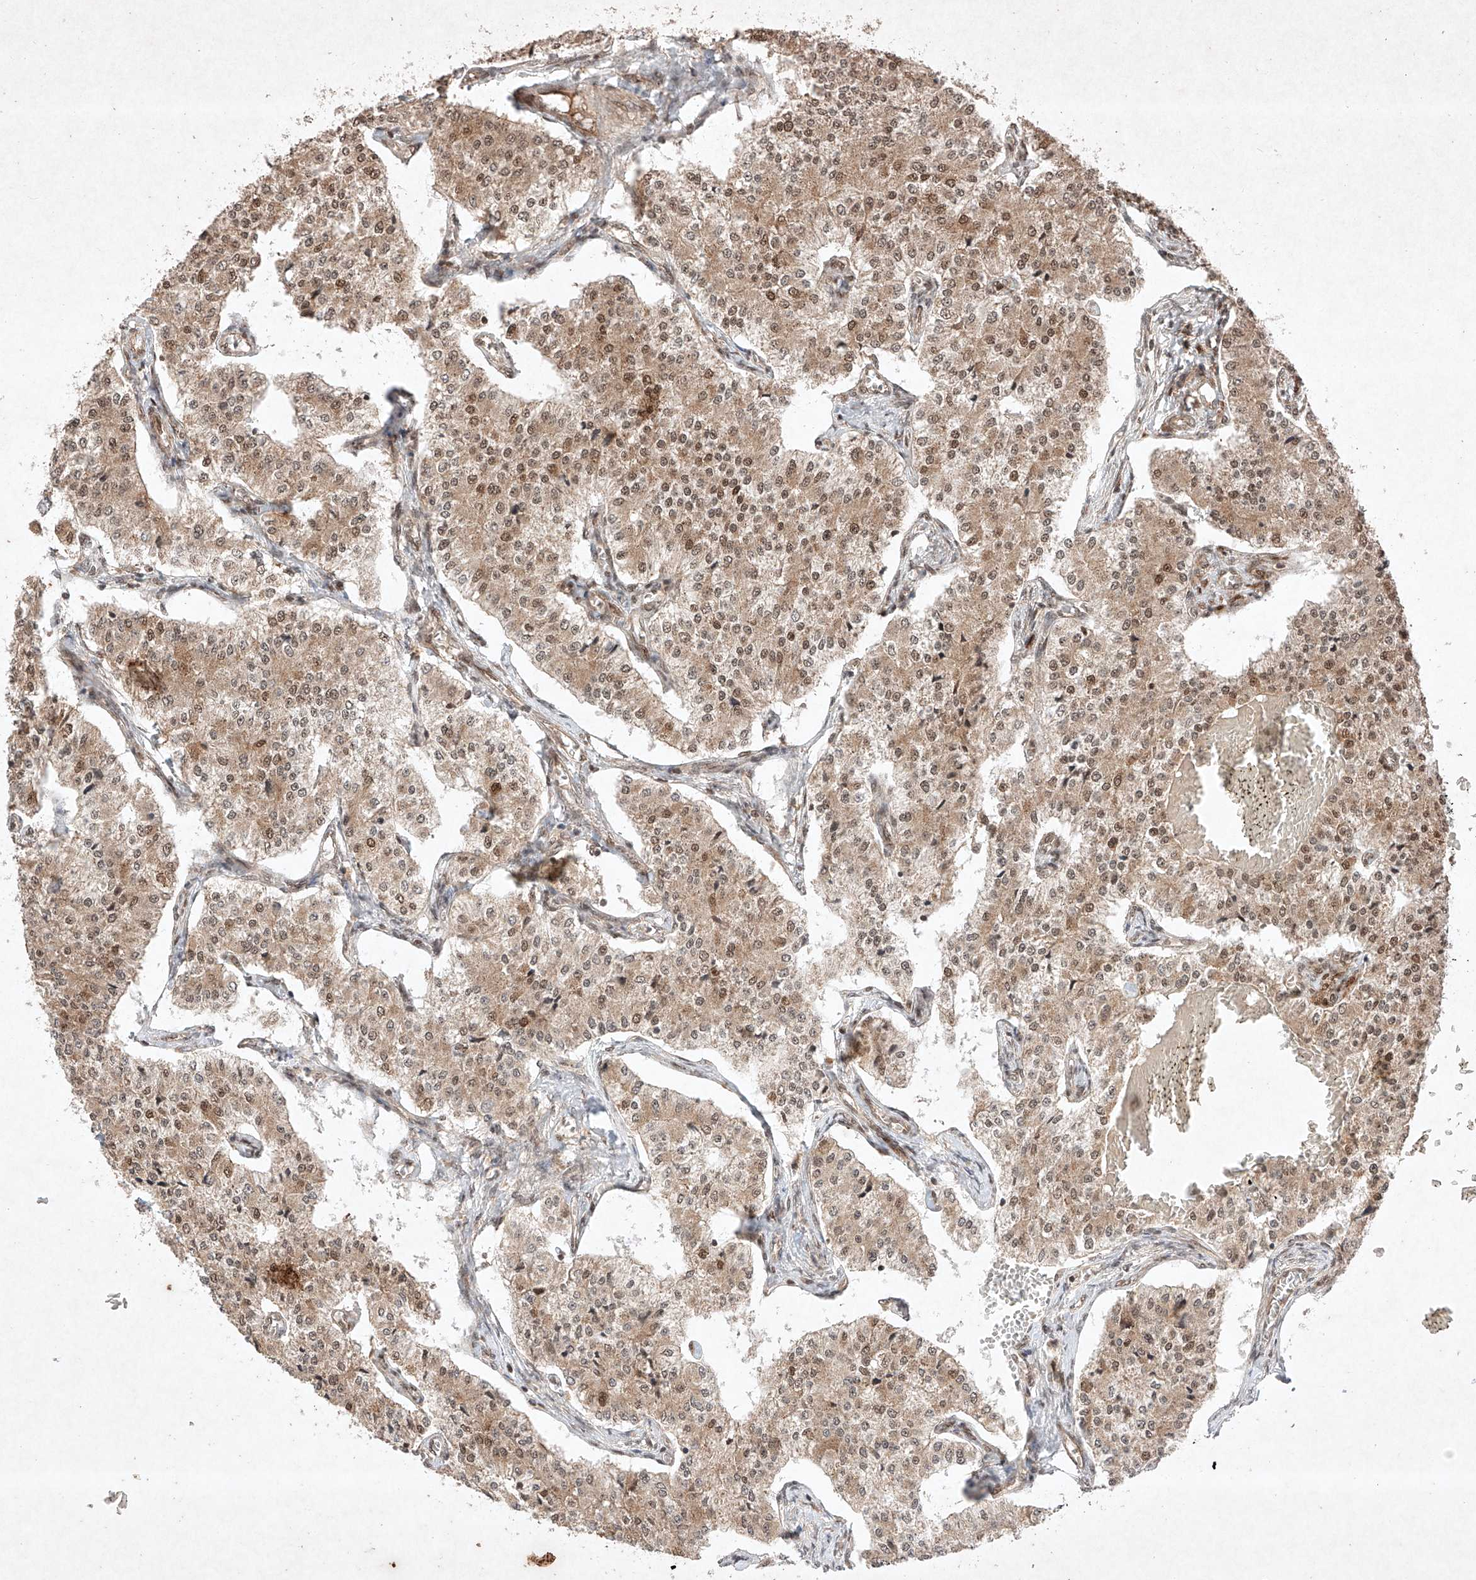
{"staining": {"intensity": "moderate", "quantity": ">75%", "location": "cytoplasmic/membranous,nuclear"}, "tissue": "carcinoid", "cell_type": "Tumor cells", "image_type": "cancer", "snomed": [{"axis": "morphology", "description": "Carcinoid, malignant, NOS"}, {"axis": "topography", "description": "Colon"}], "caption": "Tumor cells demonstrate moderate cytoplasmic/membranous and nuclear positivity in about >75% of cells in malignant carcinoid.", "gene": "RNF31", "patient": {"sex": "female", "age": 52}}